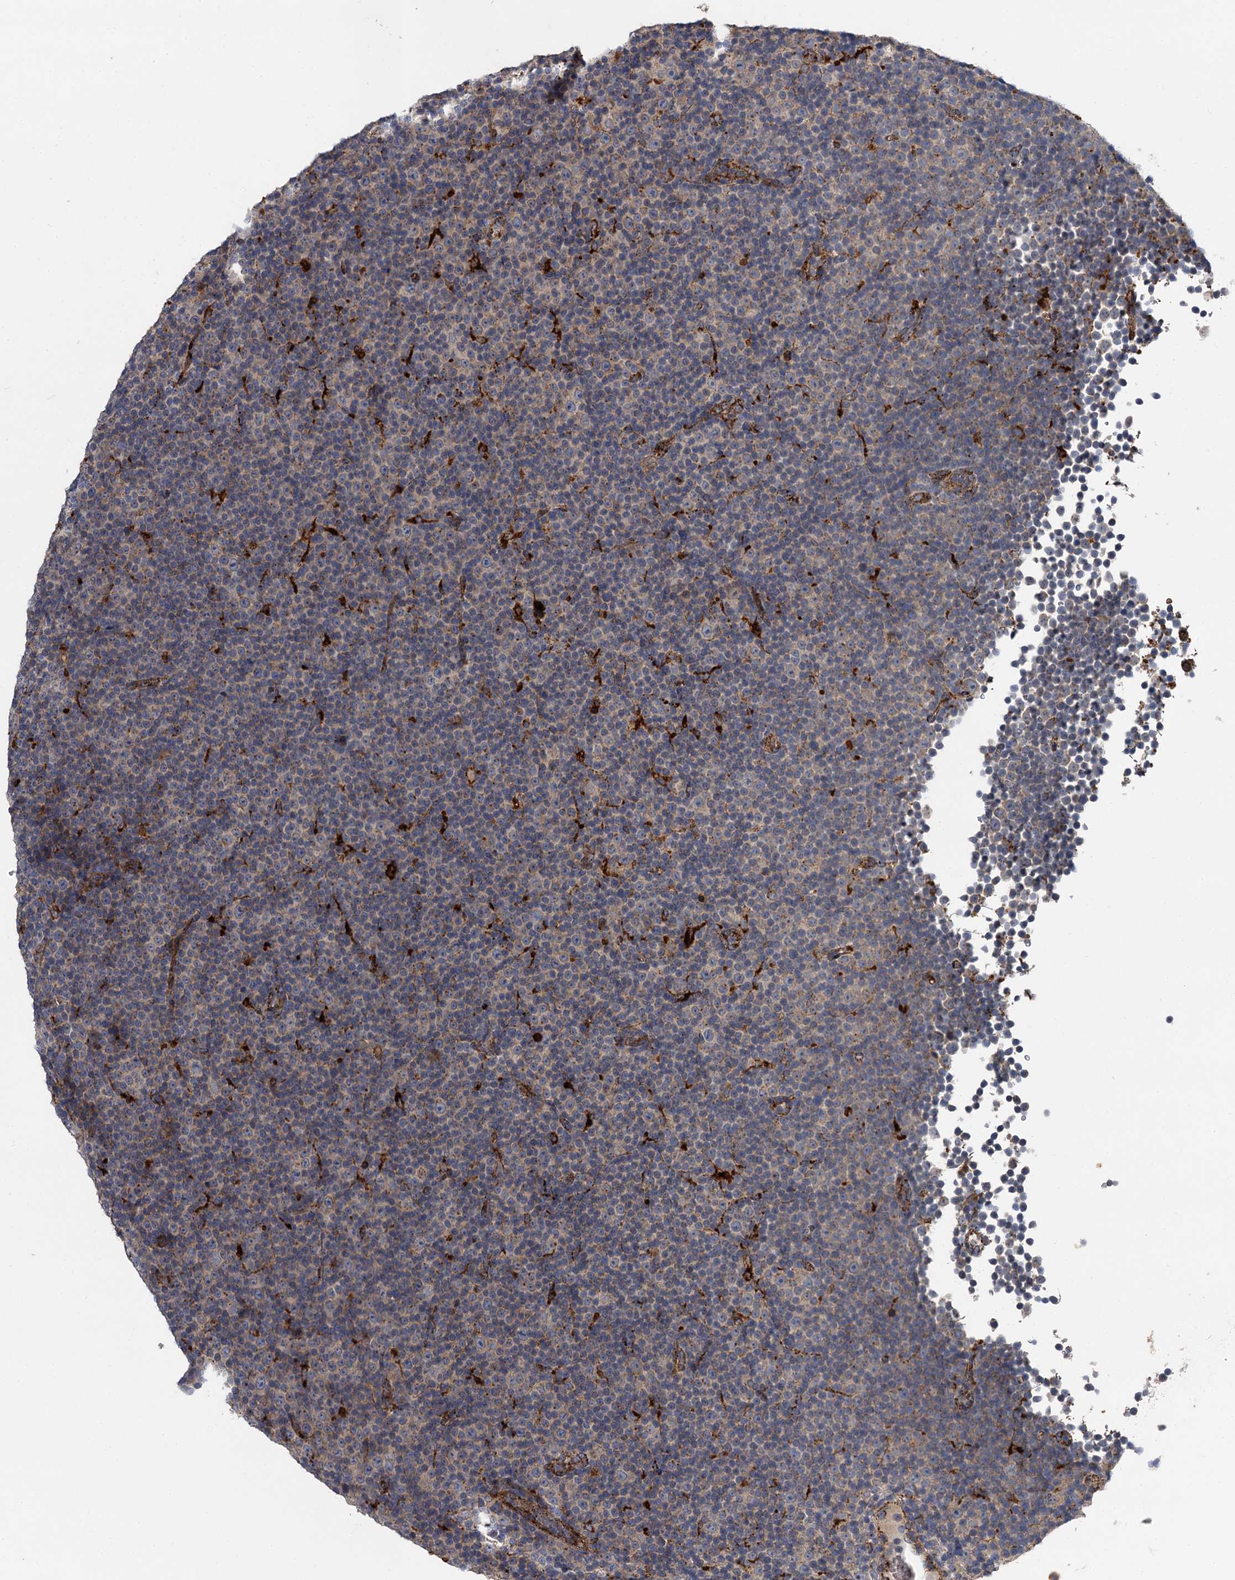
{"staining": {"intensity": "negative", "quantity": "none", "location": "none"}, "tissue": "lymphoma", "cell_type": "Tumor cells", "image_type": "cancer", "snomed": [{"axis": "morphology", "description": "Malignant lymphoma, non-Hodgkin's type, Low grade"}, {"axis": "topography", "description": "Lymph node"}], "caption": "Human lymphoma stained for a protein using immunohistochemistry demonstrates no staining in tumor cells.", "gene": "GBA1", "patient": {"sex": "female", "age": 67}}